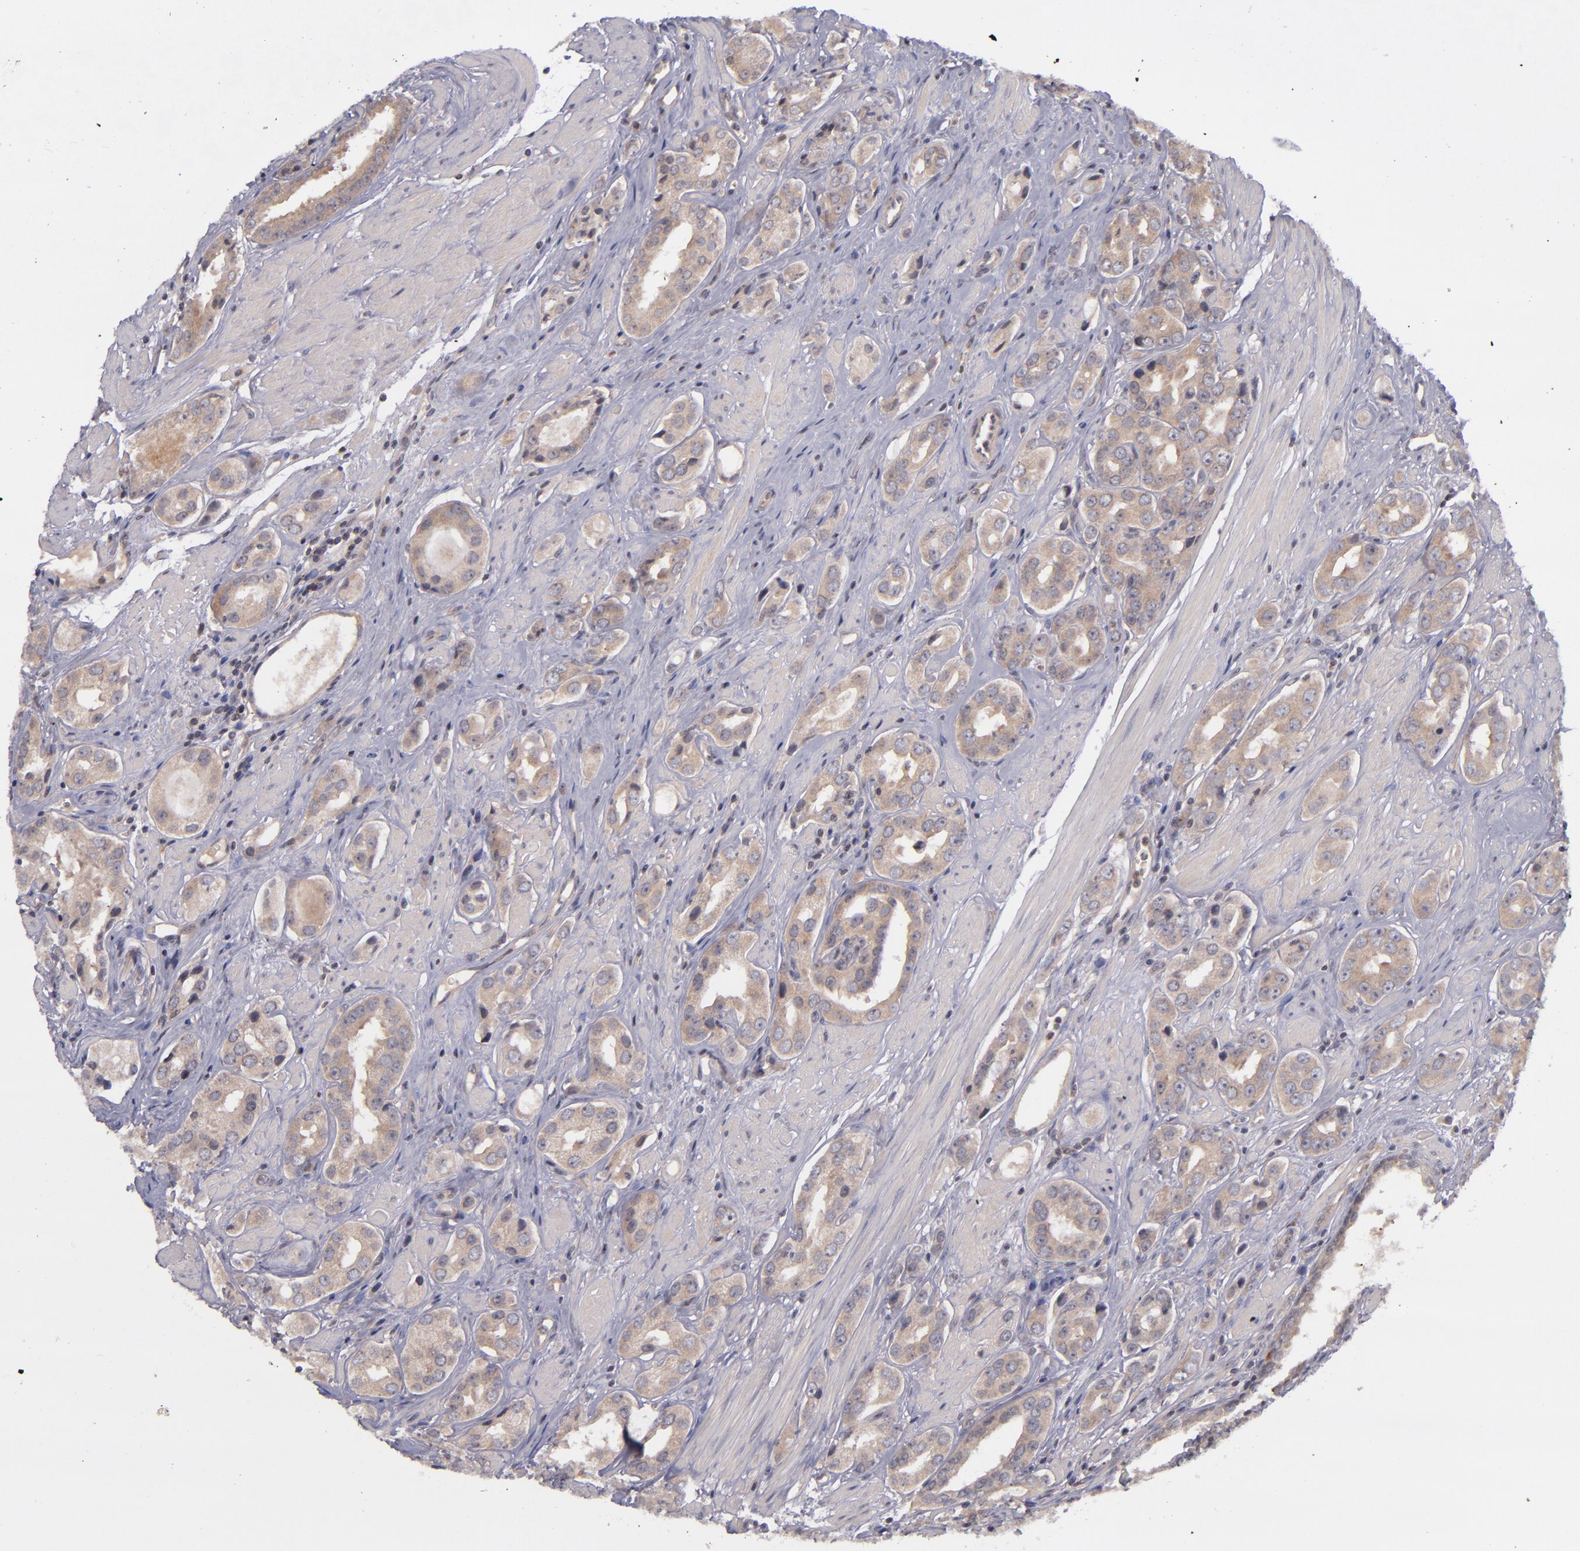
{"staining": {"intensity": "weak", "quantity": ">75%", "location": "cytoplasmic/membranous"}, "tissue": "prostate cancer", "cell_type": "Tumor cells", "image_type": "cancer", "snomed": [{"axis": "morphology", "description": "Adenocarcinoma, Medium grade"}, {"axis": "topography", "description": "Prostate"}], "caption": "Immunohistochemical staining of human prostate cancer shows weak cytoplasmic/membranous protein expression in approximately >75% of tumor cells. (brown staining indicates protein expression, while blue staining denotes nuclei).", "gene": "TSC2", "patient": {"sex": "male", "age": 53}}